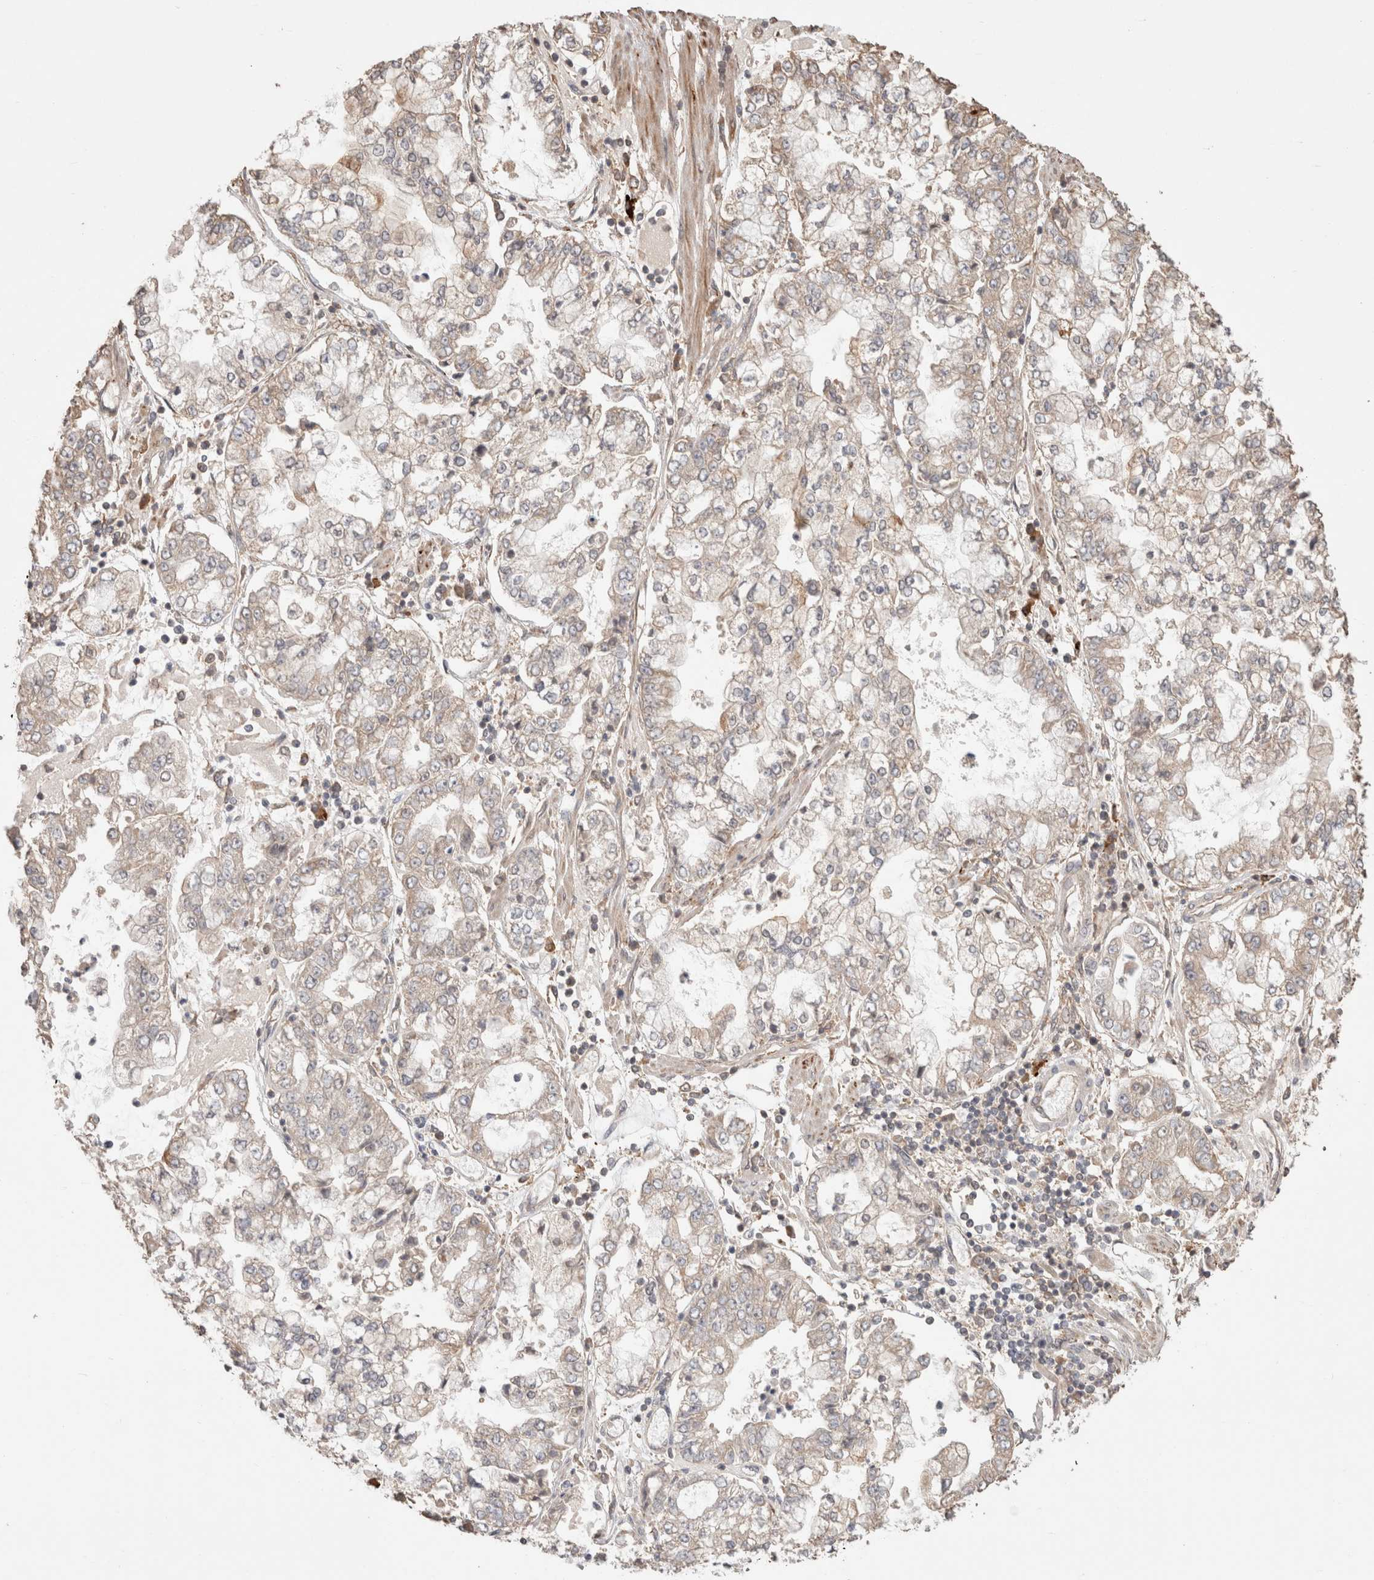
{"staining": {"intensity": "weak", "quantity": "25%-75%", "location": "cytoplasmic/membranous"}, "tissue": "stomach cancer", "cell_type": "Tumor cells", "image_type": "cancer", "snomed": [{"axis": "morphology", "description": "Adenocarcinoma, NOS"}, {"axis": "topography", "description": "Stomach"}], "caption": "Stomach cancer (adenocarcinoma) was stained to show a protein in brown. There is low levels of weak cytoplasmic/membranous staining in about 25%-75% of tumor cells.", "gene": "HROB", "patient": {"sex": "male", "age": 76}}